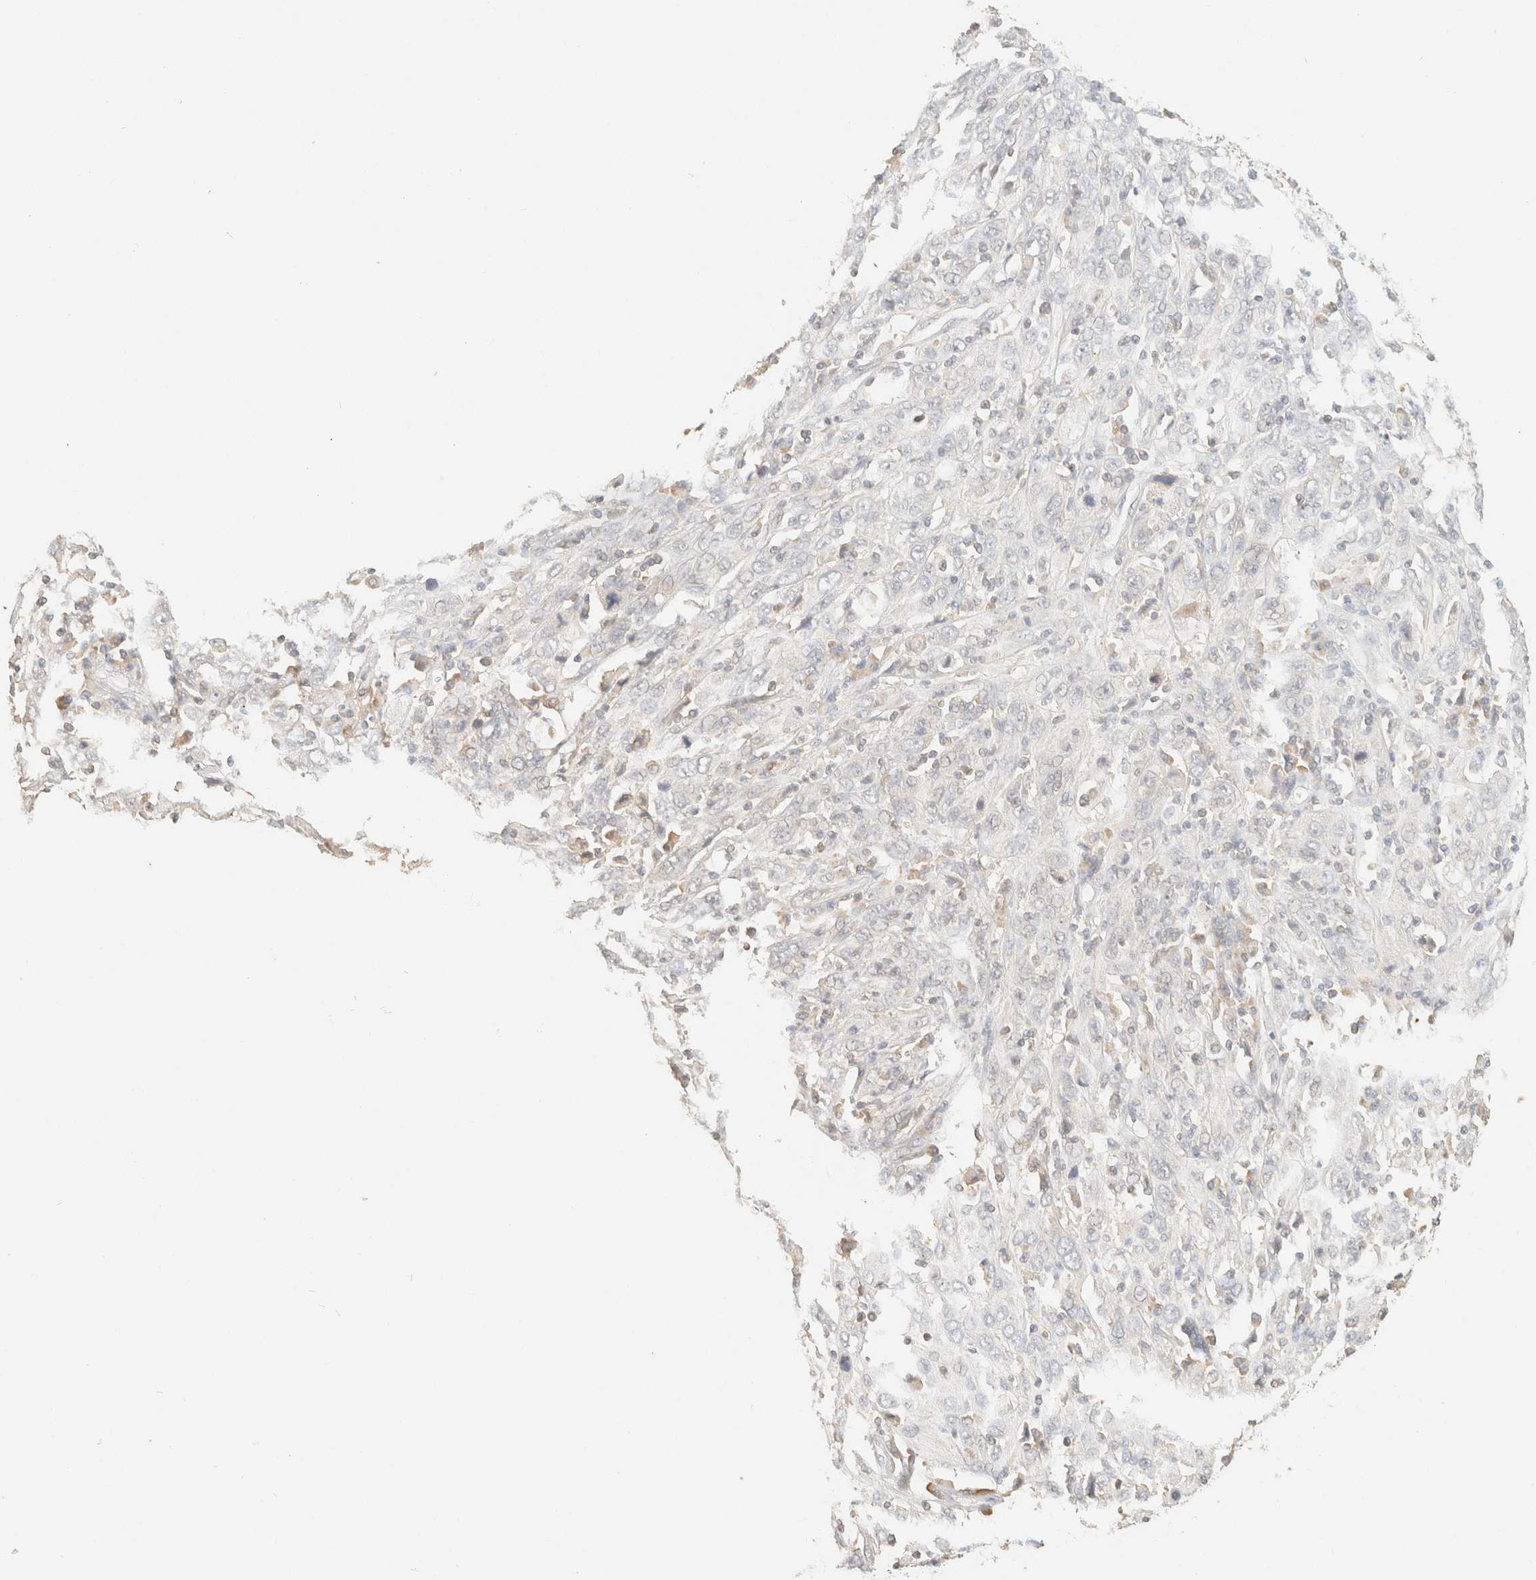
{"staining": {"intensity": "negative", "quantity": "none", "location": "none"}, "tissue": "cervical cancer", "cell_type": "Tumor cells", "image_type": "cancer", "snomed": [{"axis": "morphology", "description": "Squamous cell carcinoma, NOS"}, {"axis": "topography", "description": "Cervix"}], "caption": "This is an IHC image of human squamous cell carcinoma (cervical). There is no staining in tumor cells.", "gene": "TIMD4", "patient": {"sex": "female", "age": 46}}